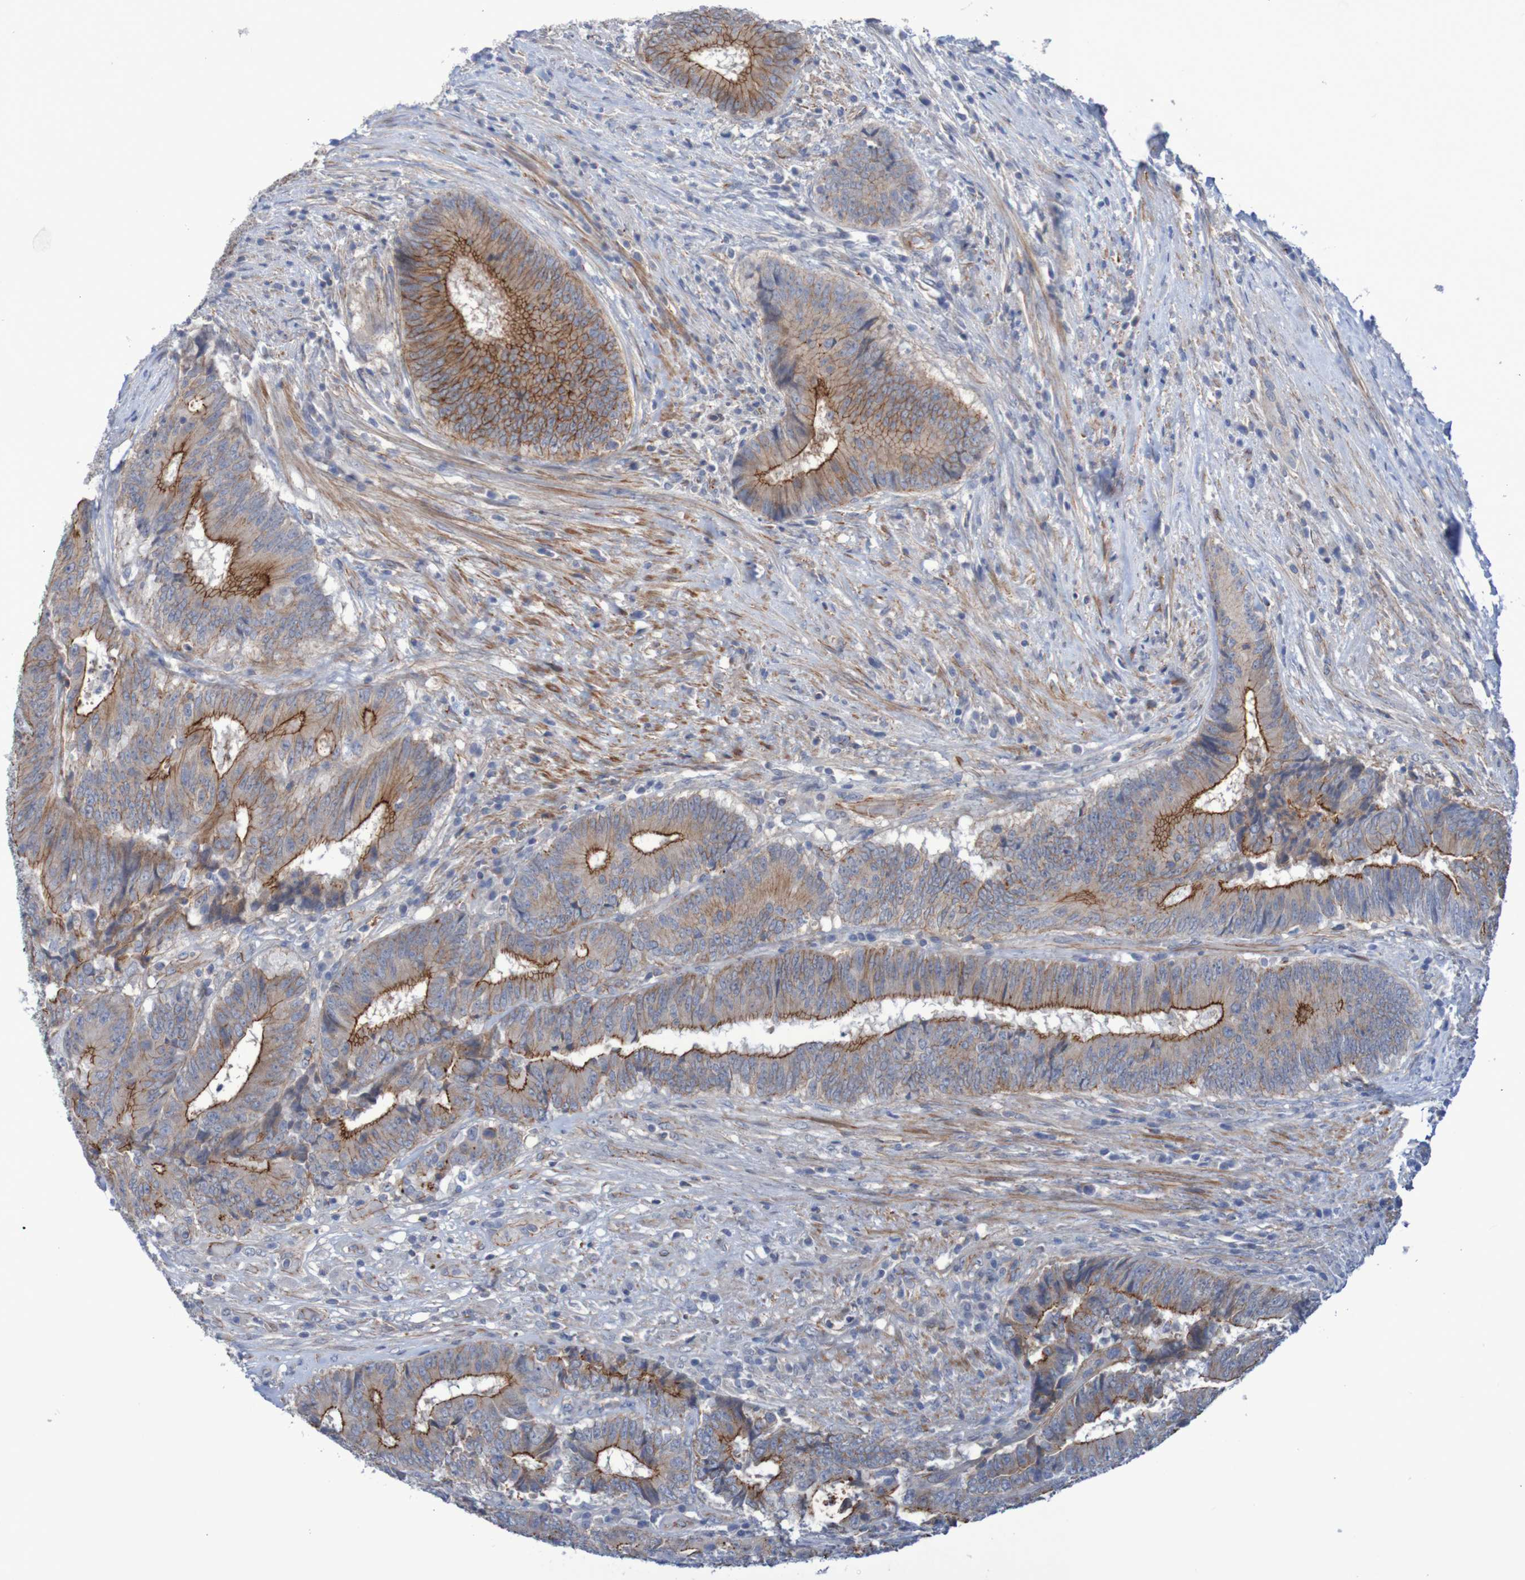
{"staining": {"intensity": "strong", "quantity": "25%-75%", "location": "cytoplasmic/membranous"}, "tissue": "colorectal cancer", "cell_type": "Tumor cells", "image_type": "cancer", "snomed": [{"axis": "morphology", "description": "Adenocarcinoma, NOS"}, {"axis": "topography", "description": "Rectum"}], "caption": "Tumor cells show high levels of strong cytoplasmic/membranous staining in about 25%-75% of cells in human adenocarcinoma (colorectal).", "gene": "NECTIN2", "patient": {"sex": "male", "age": 72}}